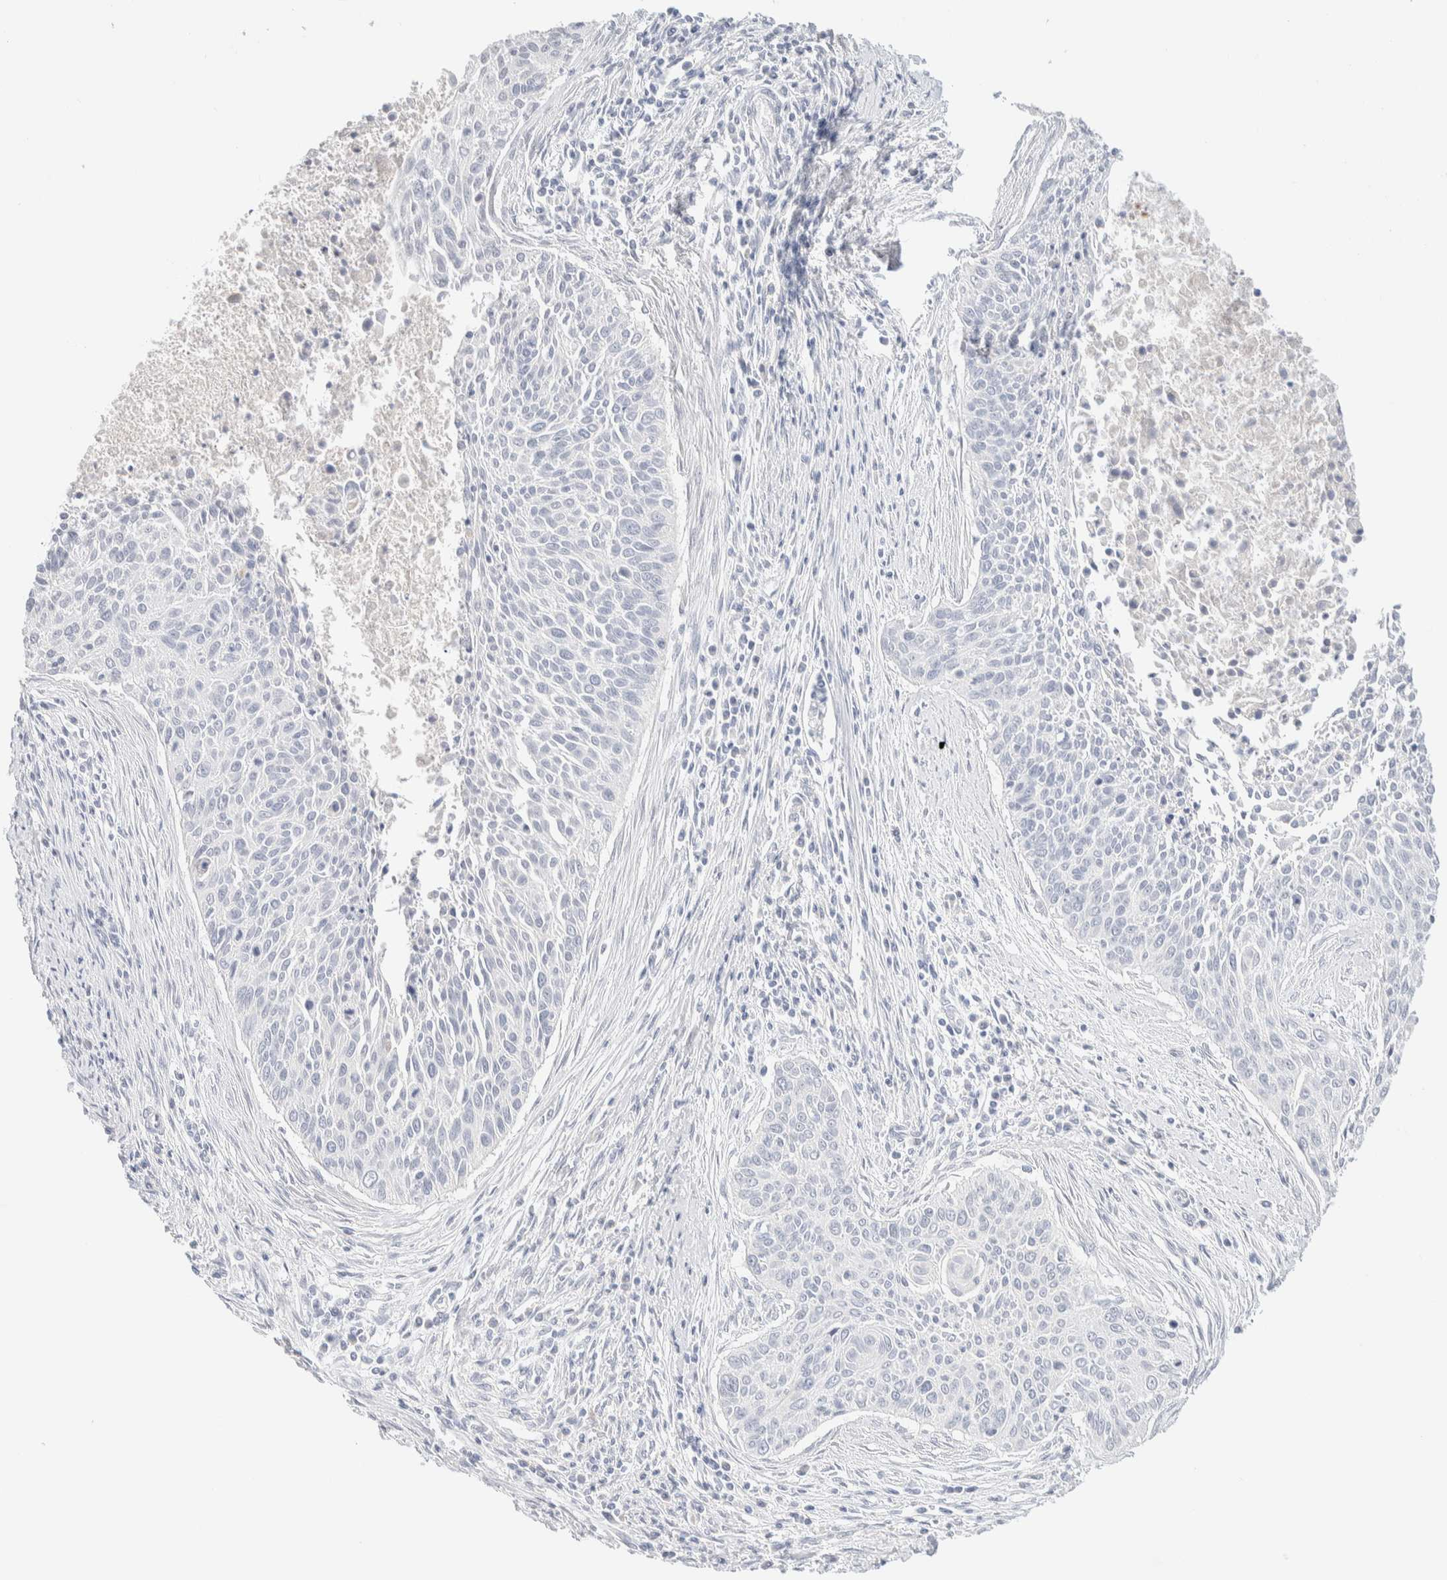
{"staining": {"intensity": "negative", "quantity": "none", "location": "none"}, "tissue": "cervical cancer", "cell_type": "Tumor cells", "image_type": "cancer", "snomed": [{"axis": "morphology", "description": "Squamous cell carcinoma, NOS"}, {"axis": "topography", "description": "Cervix"}], "caption": "The IHC micrograph has no significant positivity in tumor cells of cervical cancer tissue.", "gene": "RIDA", "patient": {"sex": "female", "age": 55}}